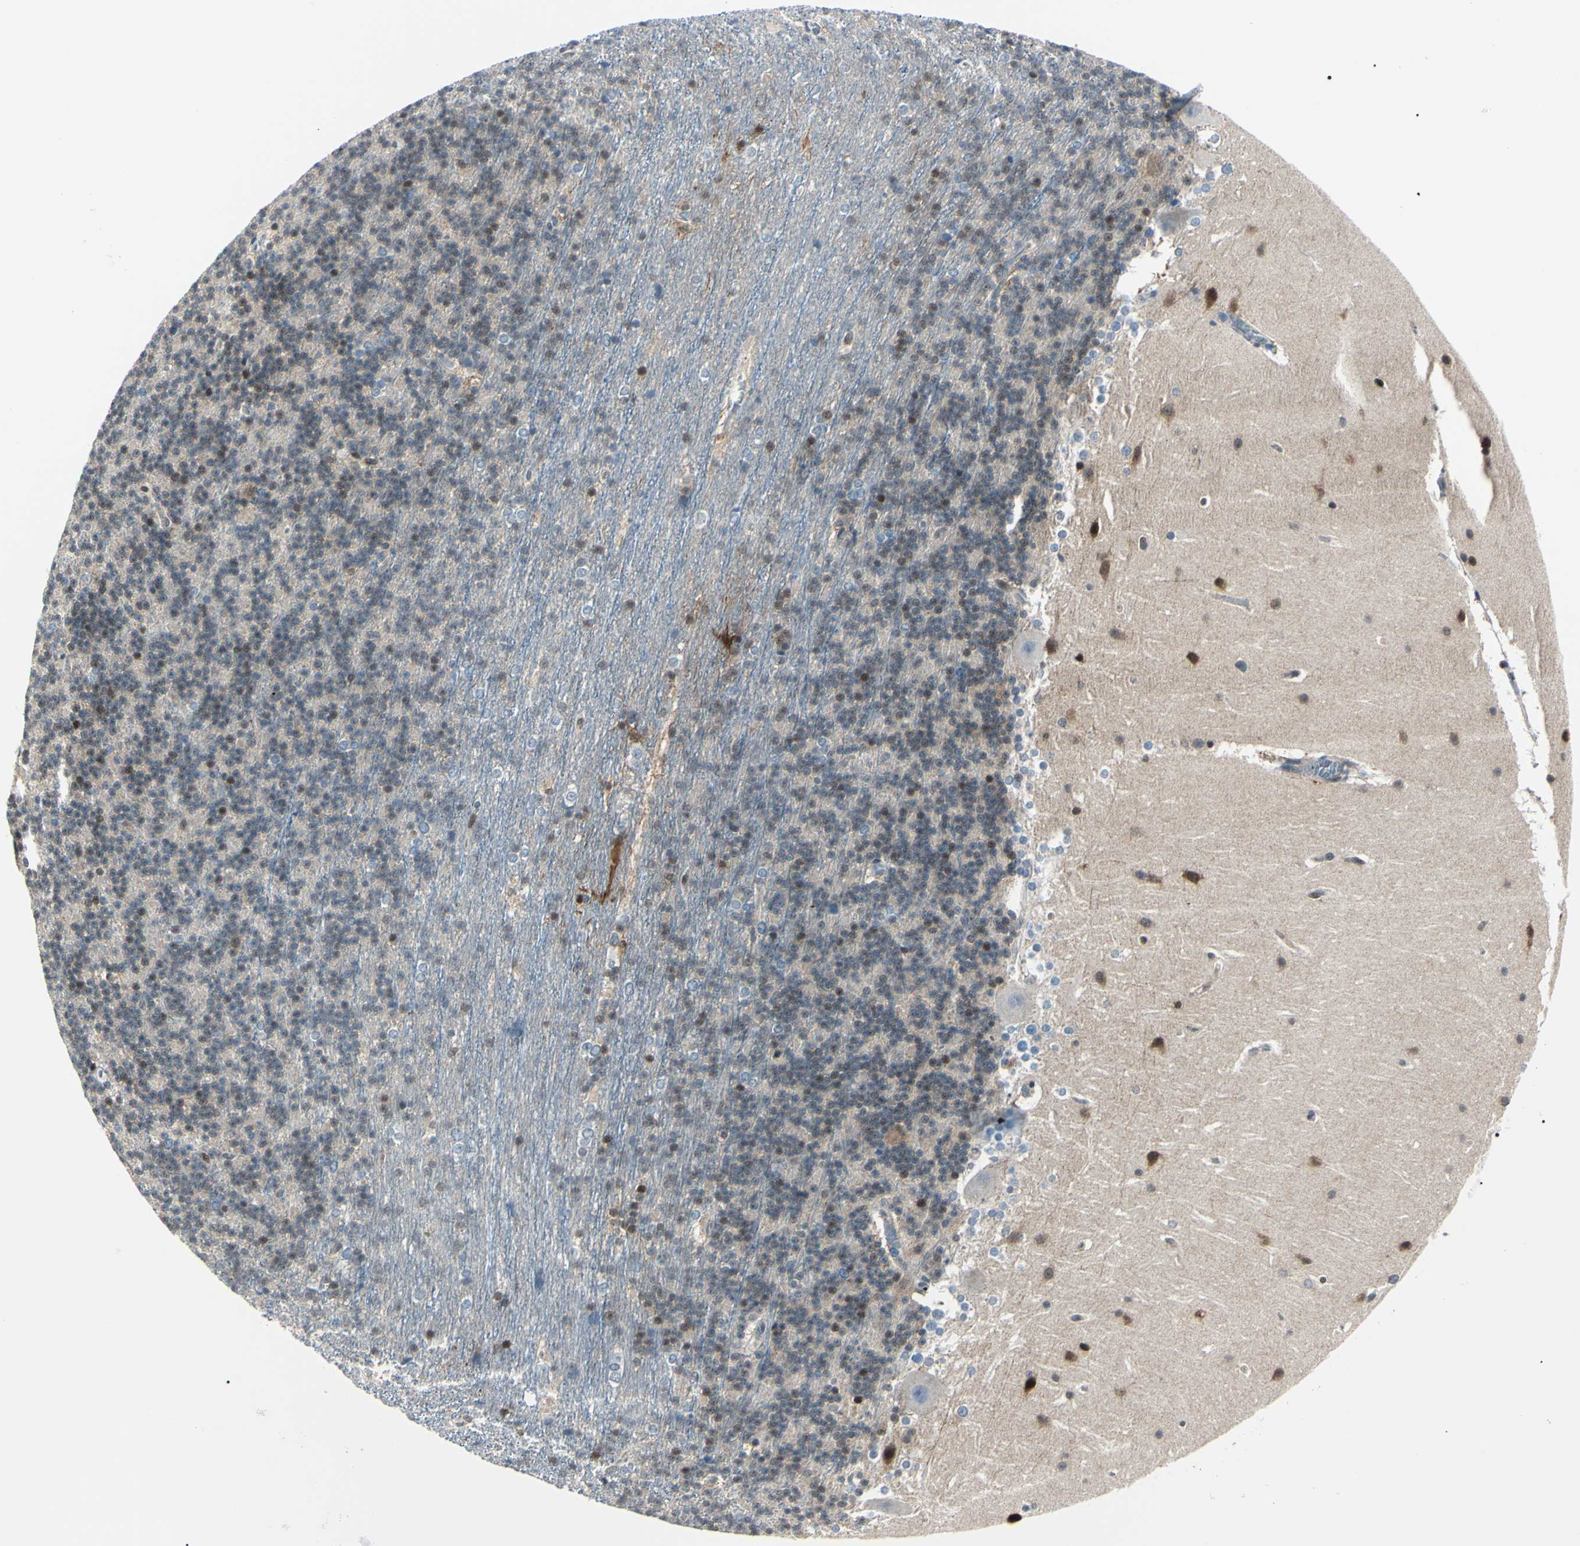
{"staining": {"intensity": "moderate", "quantity": "25%-75%", "location": "nuclear"}, "tissue": "cerebellum", "cell_type": "Cells in granular layer", "image_type": "normal", "snomed": [{"axis": "morphology", "description": "Normal tissue, NOS"}, {"axis": "topography", "description": "Cerebellum"}], "caption": "An immunohistochemistry micrograph of unremarkable tissue is shown. Protein staining in brown highlights moderate nuclear positivity in cerebellum within cells in granular layer. Ihc stains the protein in brown and the nuclei are stained blue.", "gene": "PGK1", "patient": {"sex": "female", "age": 19}}